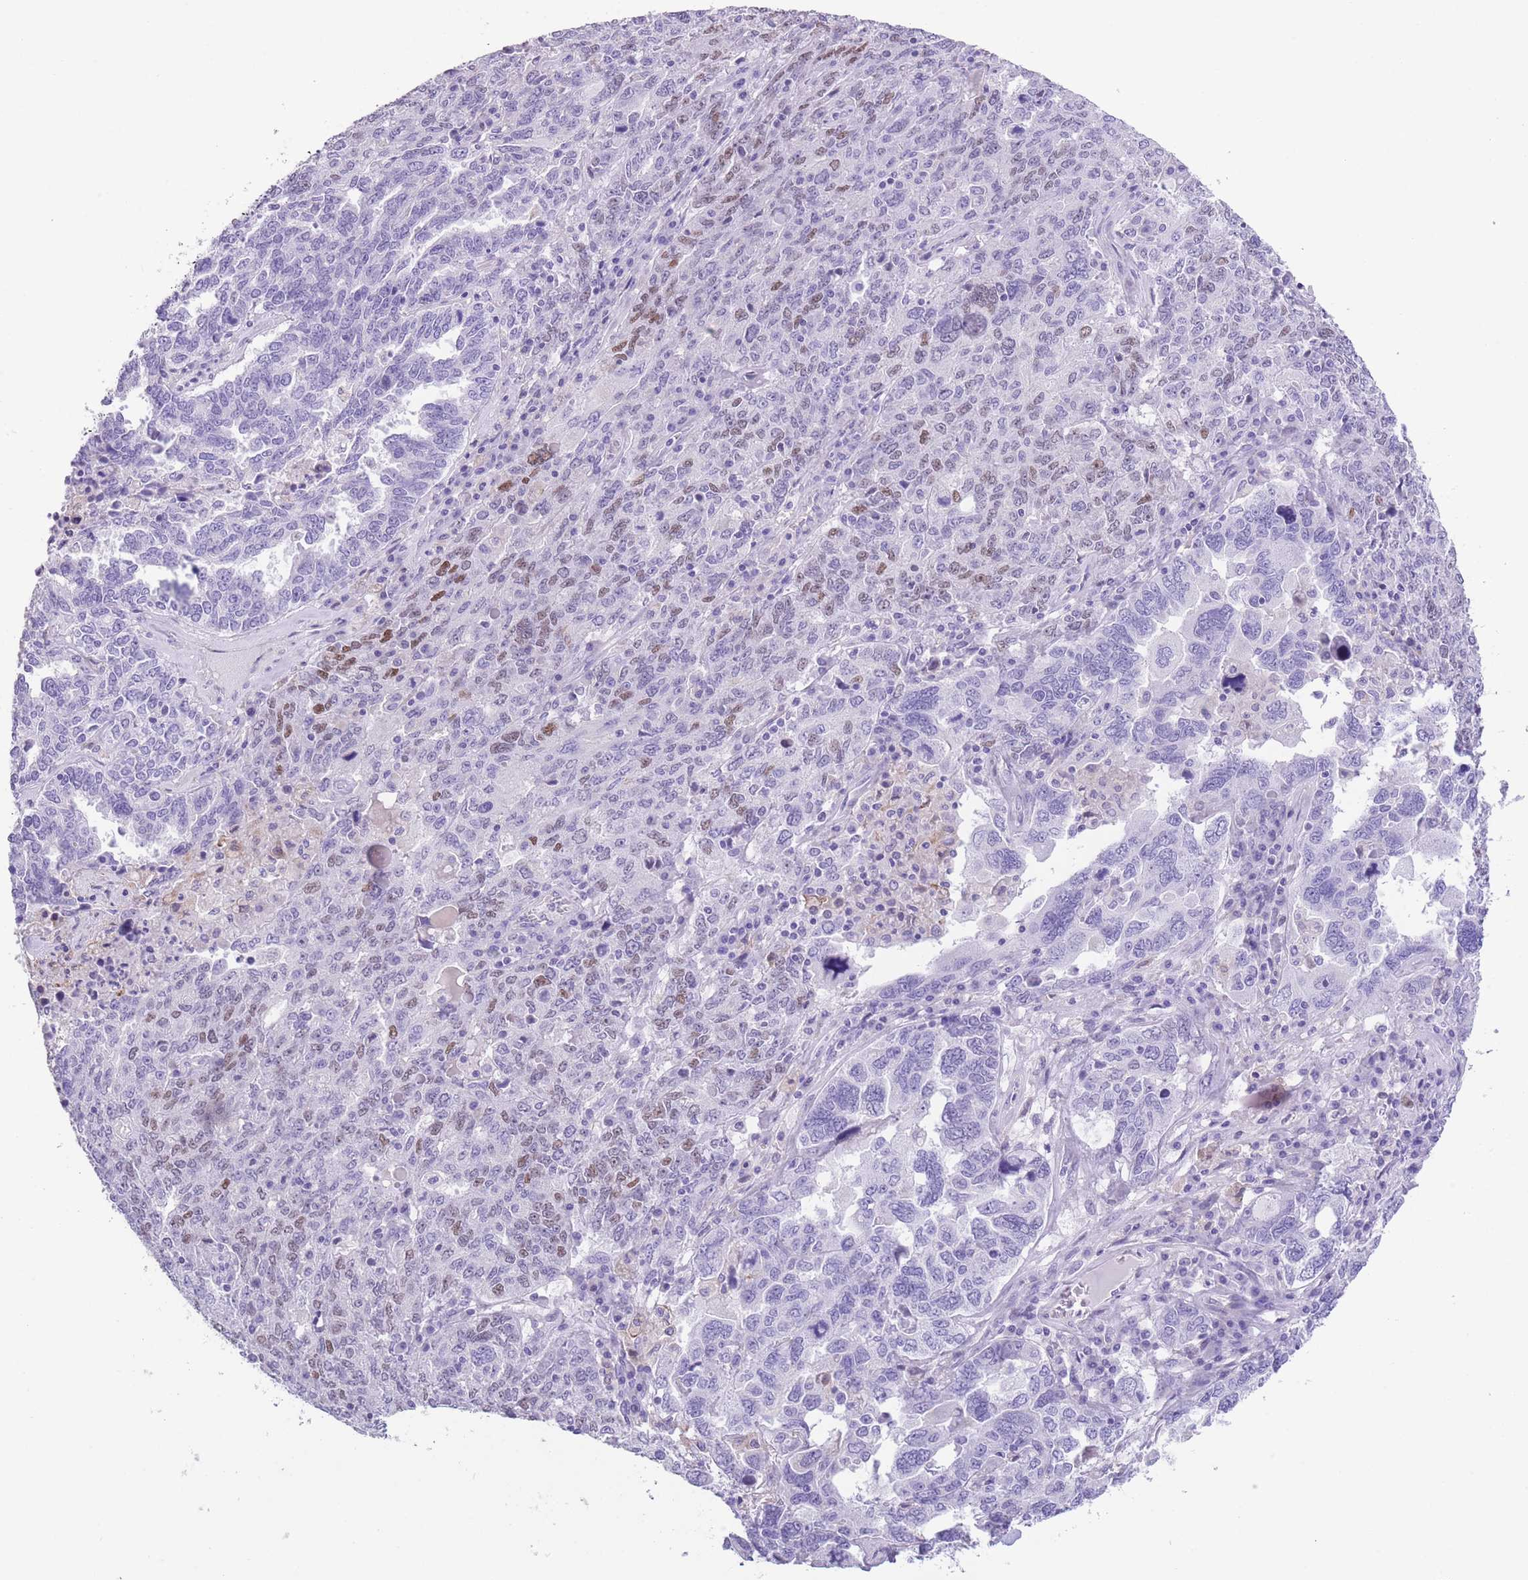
{"staining": {"intensity": "negative", "quantity": "none", "location": "none"}, "tissue": "ovarian cancer", "cell_type": "Tumor cells", "image_type": "cancer", "snomed": [{"axis": "morphology", "description": "Carcinoma, endometroid"}, {"axis": "topography", "description": "Ovary"}], "caption": "Photomicrograph shows no significant protein expression in tumor cells of endometroid carcinoma (ovarian). Nuclei are stained in blue.", "gene": "RAI2", "patient": {"sex": "female", "age": 62}}